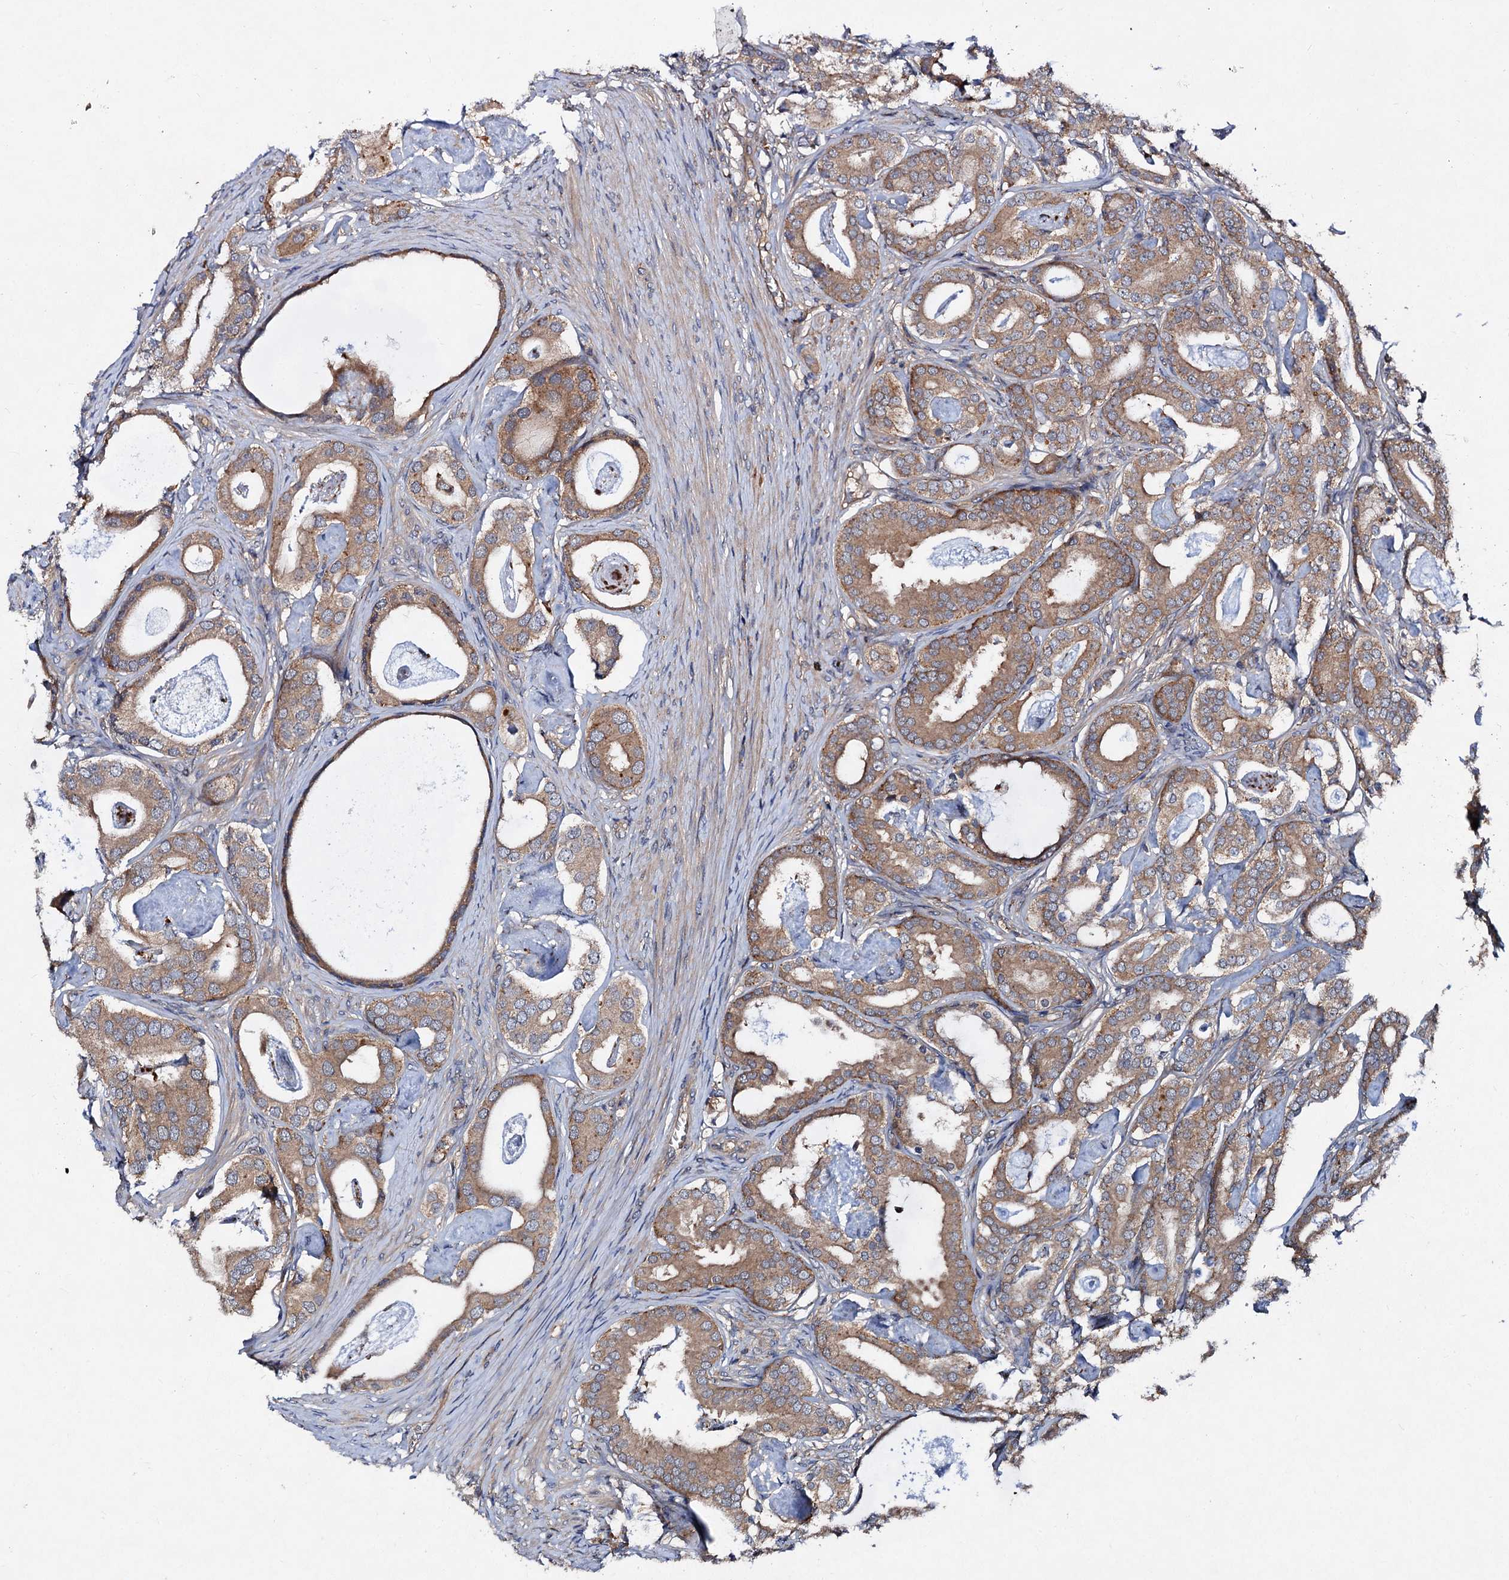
{"staining": {"intensity": "moderate", "quantity": ">75%", "location": "cytoplasmic/membranous"}, "tissue": "prostate cancer", "cell_type": "Tumor cells", "image_type": "cancer", "snomed": [{"axis": "morphology", "description": "Adenocarcinoma, Low grade"}, {"axis": "topography", "description": "Prostate"}], "caption": "A high-resolution image shows immunohistochemistry staining of prostate adenocarcinoma (low-grade), which demonstrates moderate cytoplasmic/membranous positivity in approximately >75% of tumor cells. Nuclei are stained in blue.", "gene": "VPS29", "patient": {"sex": "male", "age": 71}}